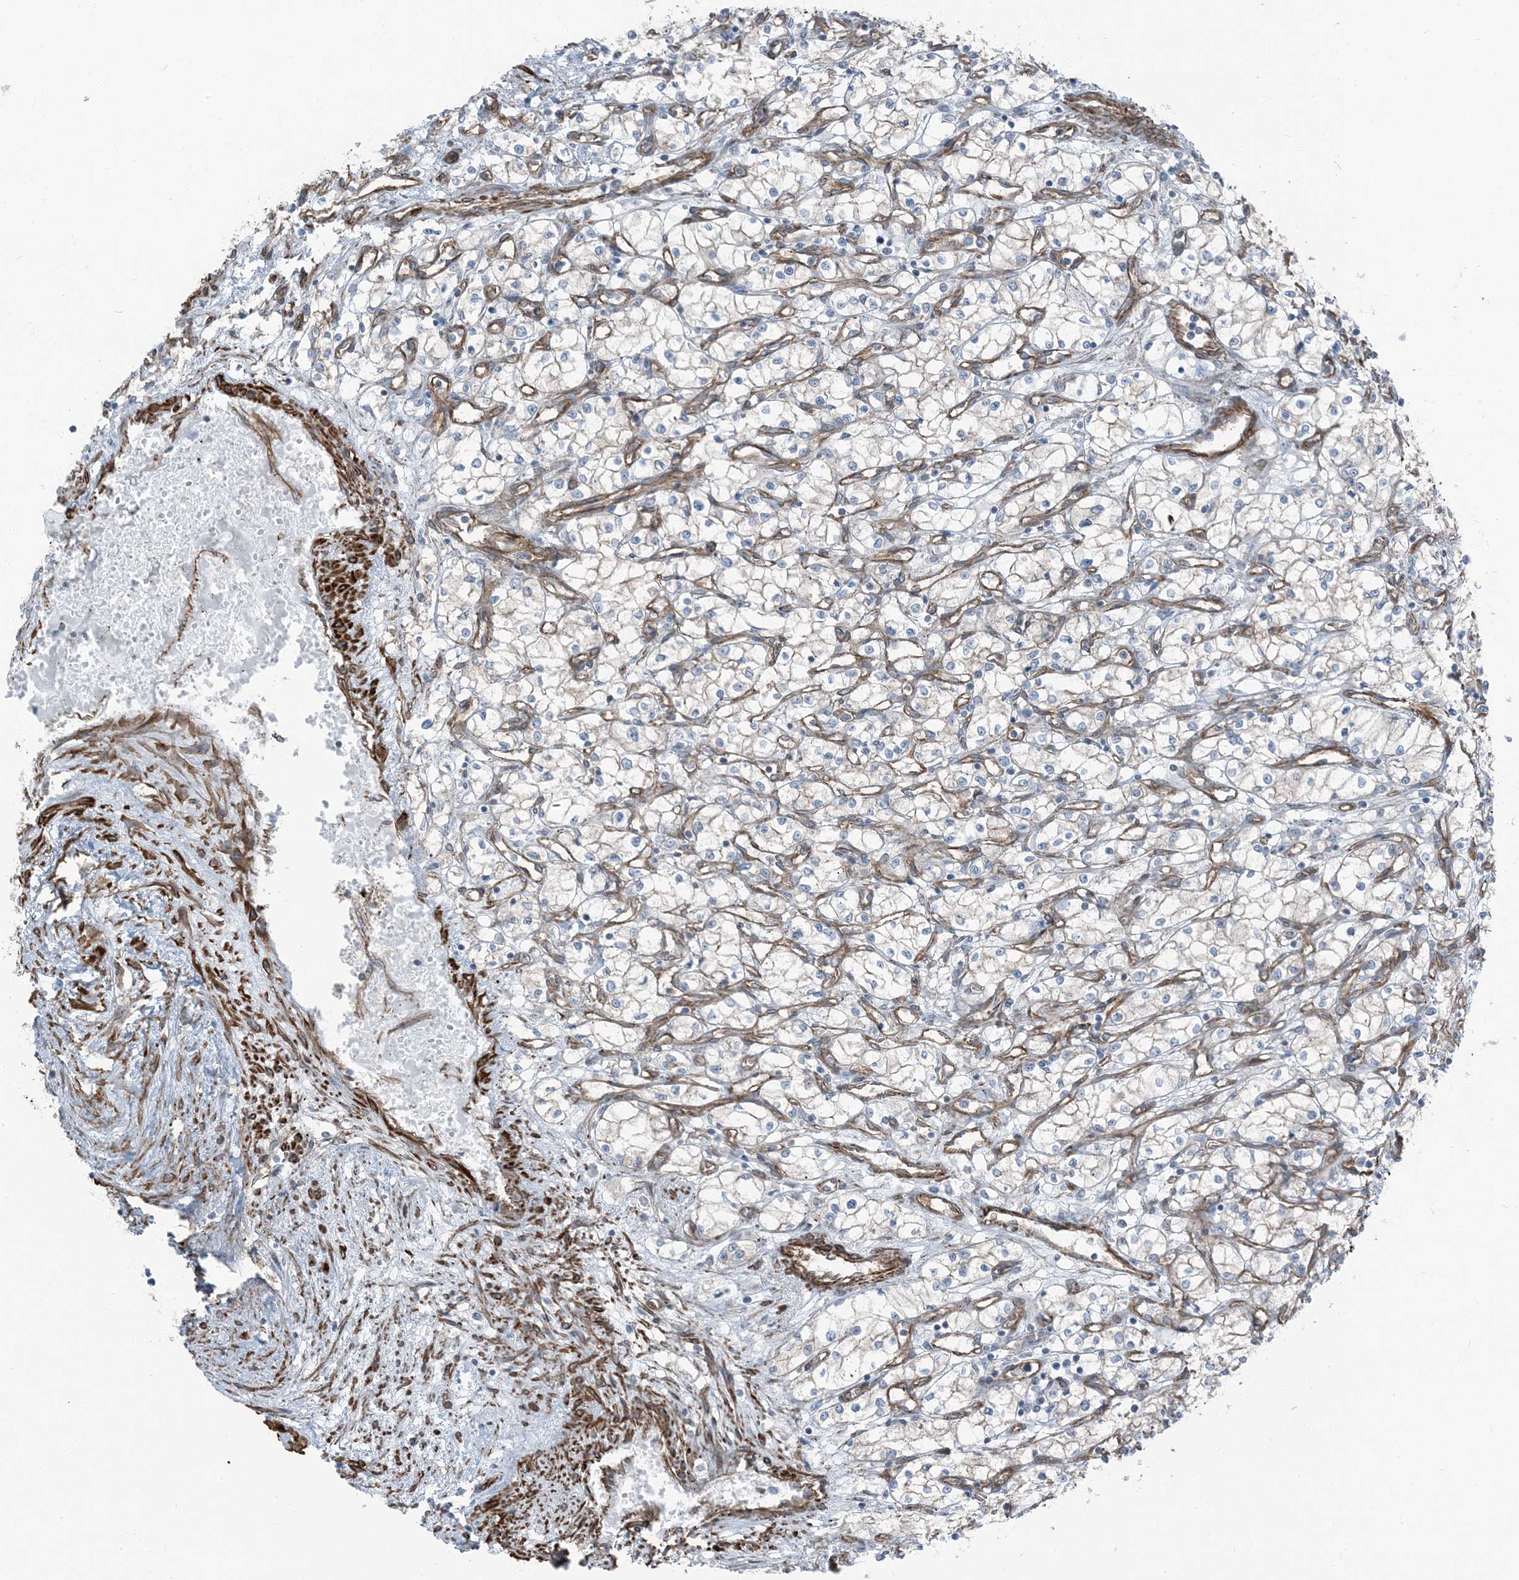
{"staining": {"intensity": "negative", "quantity": "none", "location": "none"}, "tissue": "renal cancer", "cell_type": "Tumor cells", "image_type": "cancer", "snomed": [{"axis": "morphology", "description": "Adenocarcinoma, NOS"}, {"axis": "topography", "description": "Kidney"}], "caption": "The histopathology image exhibits no staining of tumor cells in renal cancer (adenocarcinoma).", "gene": "ZFP90", "patient": {"sex": "male", "age": 59}}